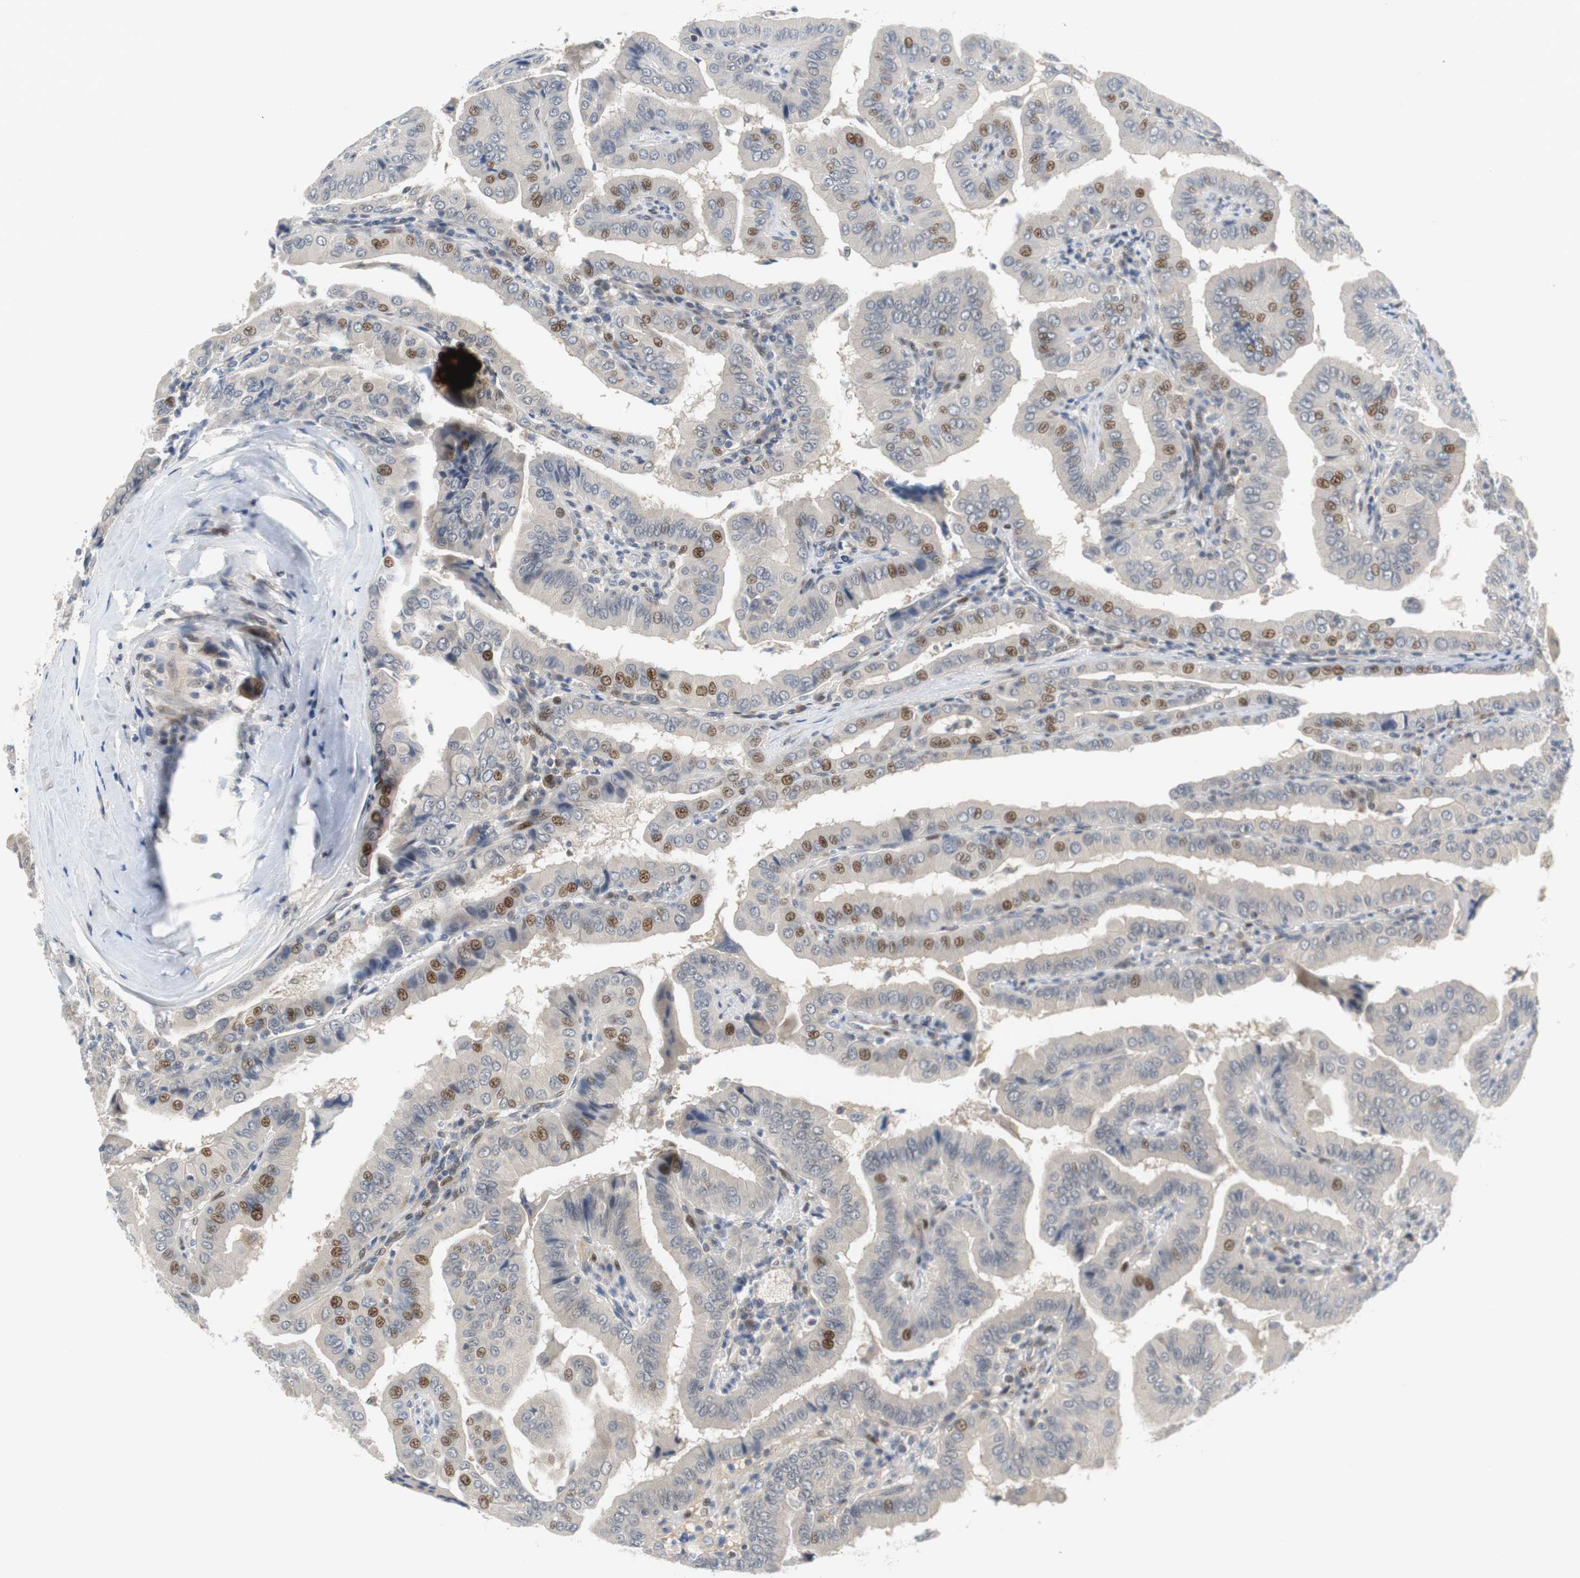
{"staining": {"intensity": "moderate", "quantity": "25%-75%", "location": "nuclear"}, "tissue": "thyroid cancer", "cell_type": "Tumor cells", "image_type": "cancer", "snomed": [{"axis": "morphology", "description": "Papillary adenocarcinoma, NOS"}, {"axis": "topography", "description": "Thyroid gland"}], "caption": "Protein analysis of thyroid papillary adenocarcinoma tissue reveals moderate nuclear staining in about 25%-75% of tumor cells.", "gene": "MAP2K4", "patient": {"sex": "male", "age": 33}}